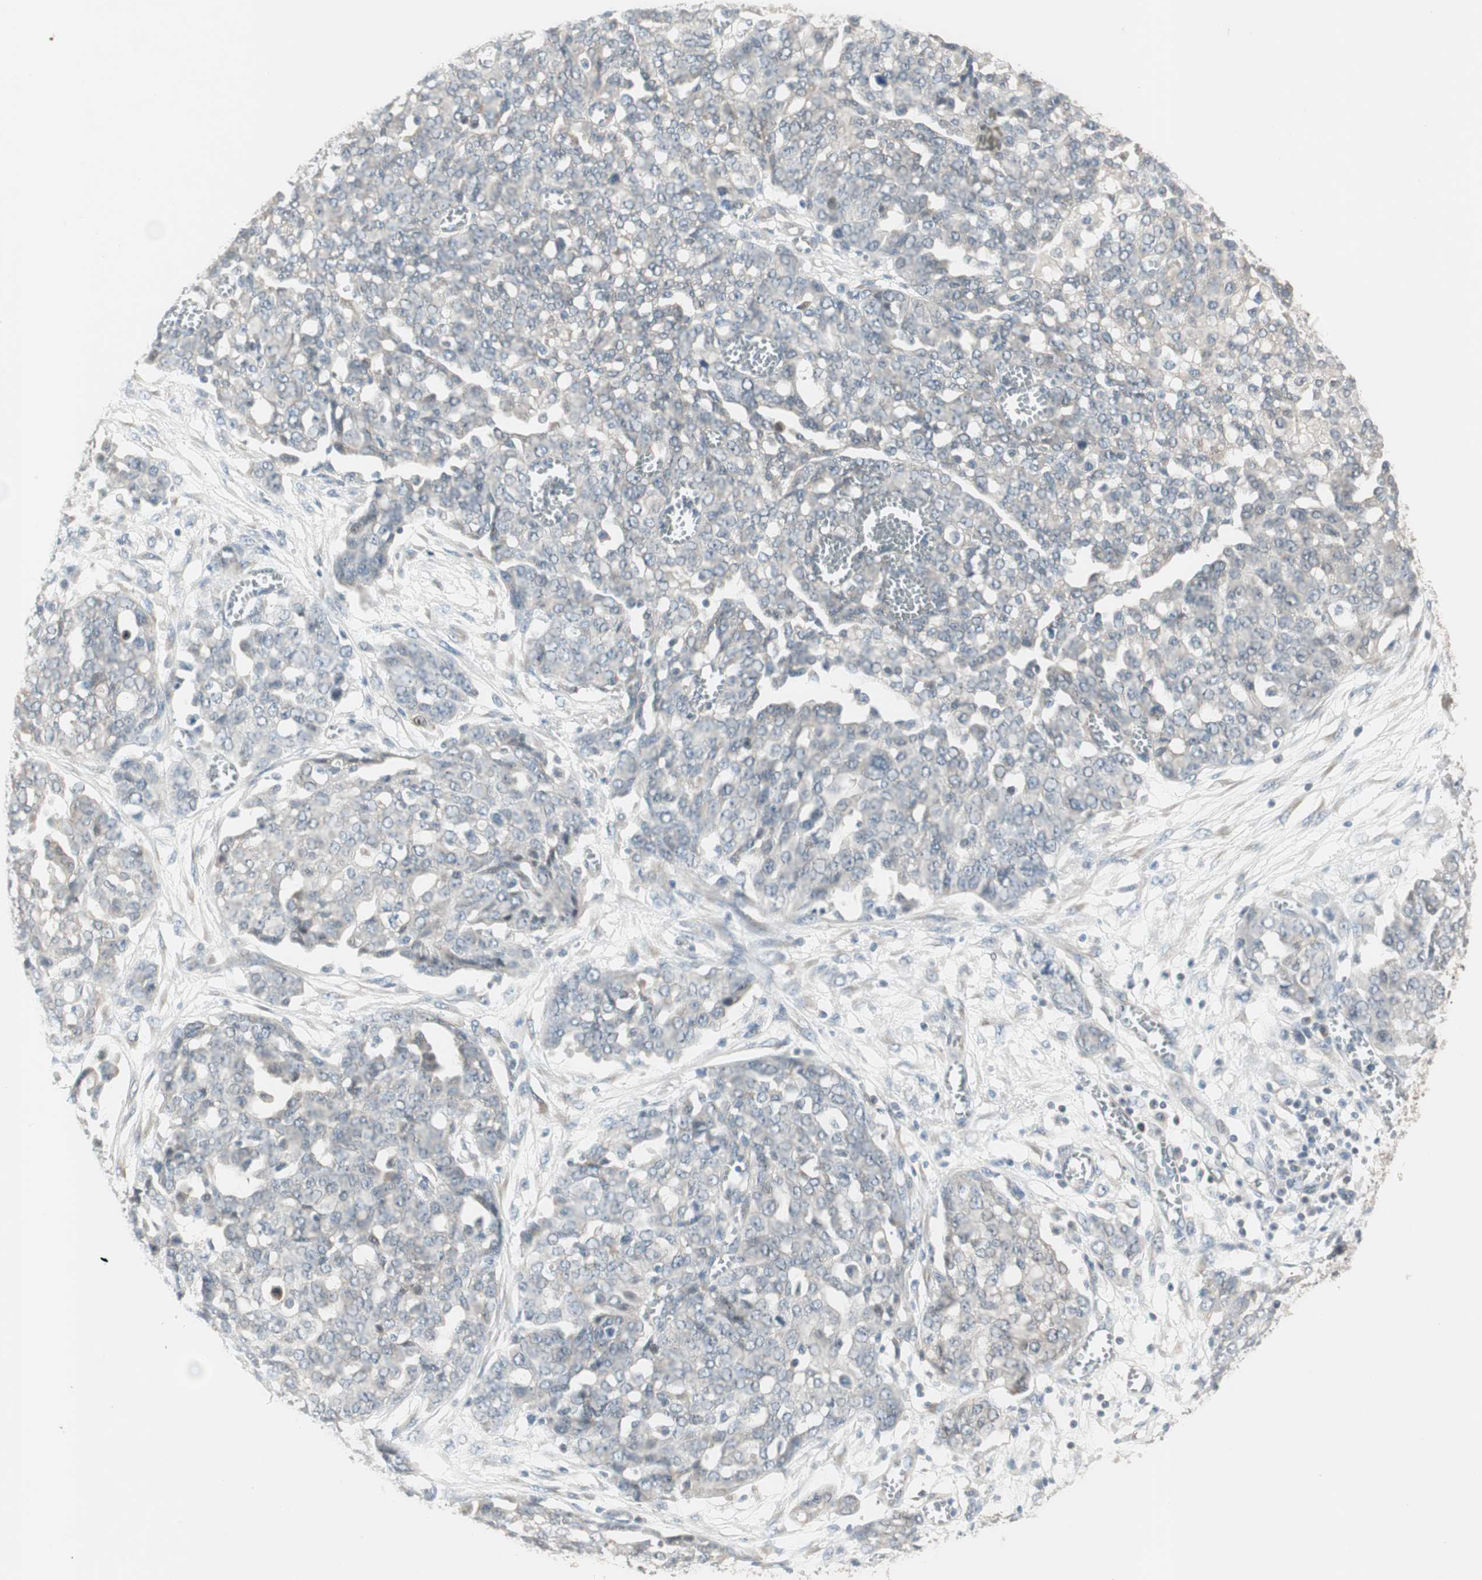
{"staining": {"intensity": "negative", "quantity": "none", "location": "none"}, "tissue": "ovarian cancer", "cell_type": "Tumor cells", "image_type": "cancer", "snomed": [{"axis": "morphology", "description": "Cystadenocarcinoma, serous, NOS"}, {"axis": "topography", "description": "Soft tissue"}, {"axis": "topography", "description": "Ovary"}], "caption": "A micrograph of human serous cystadenocarcinoma (ovarian) is negative for staining in tumor cells.", "gene": "PDZK1", "patient": {"sex": "female", "age": 57}}